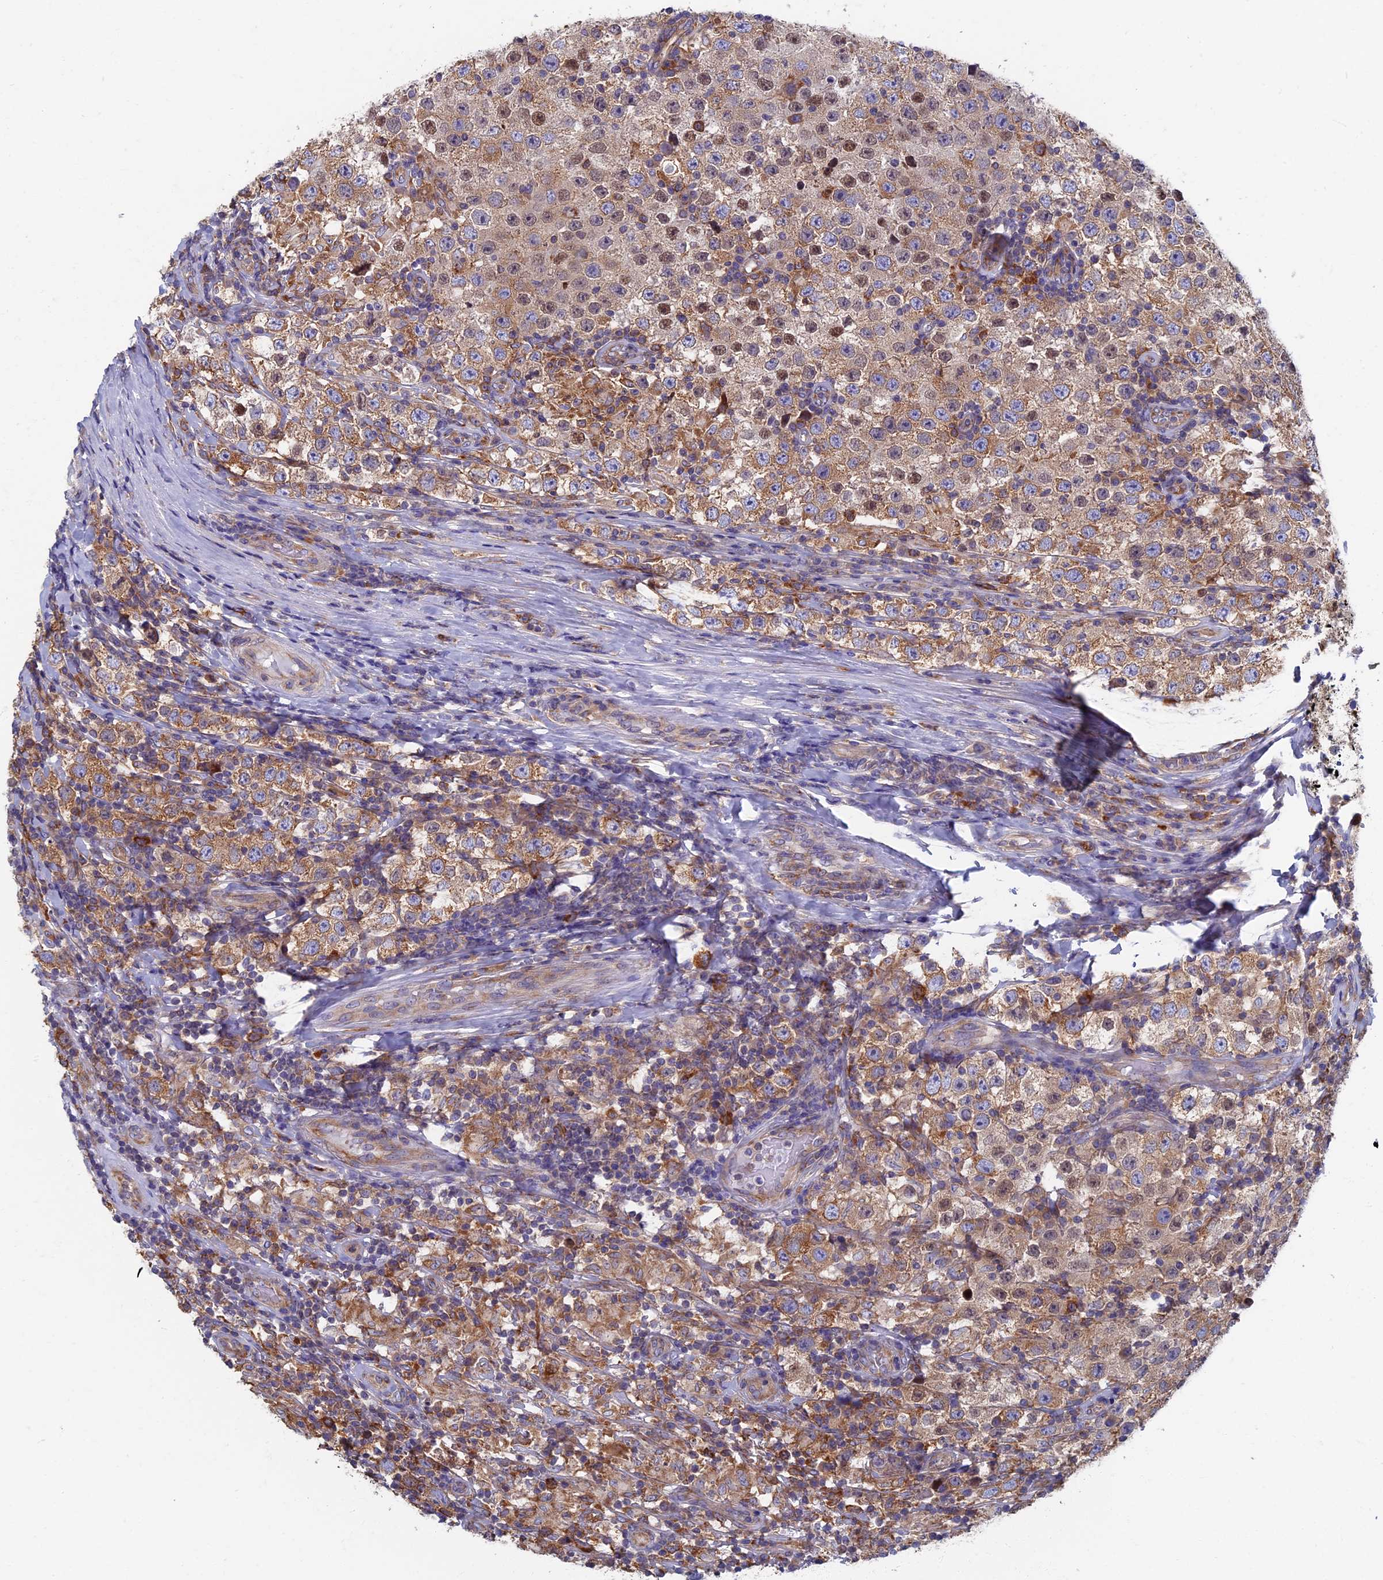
{"staining": {"intensity": "moderate", "quantity": ">75%", "location": "cytoplasmic/membranous,nuclear"}, "tissue": "testis cancer", "cell_type": "Tumor cells", "image_type": "cancer", "snomed": [{"axis": "morphology", "description": "Normal tissue, NOS"}, {"axis": "morphology", "description": "Urothelial carcinoma, High grade"}, {"axis": "morphology", "description": "Seminoma, NOS"}, {"axis": "morphology", "description": "Carcinoma, Embryonal, NOS"}, {"axis": "topography", "description": "Urinary bladder"}, {"axis": "topography", "description": "Testis"}], "caption": "Immunohistochemical staining of testis cancer (seminoma) displays medium levels of moderate cytoplasmic/membranous and nuclear protein expression in about >75% of tumor cells.", "gene": "YBX1", "patient": {"sex": "male", "age": 41}}